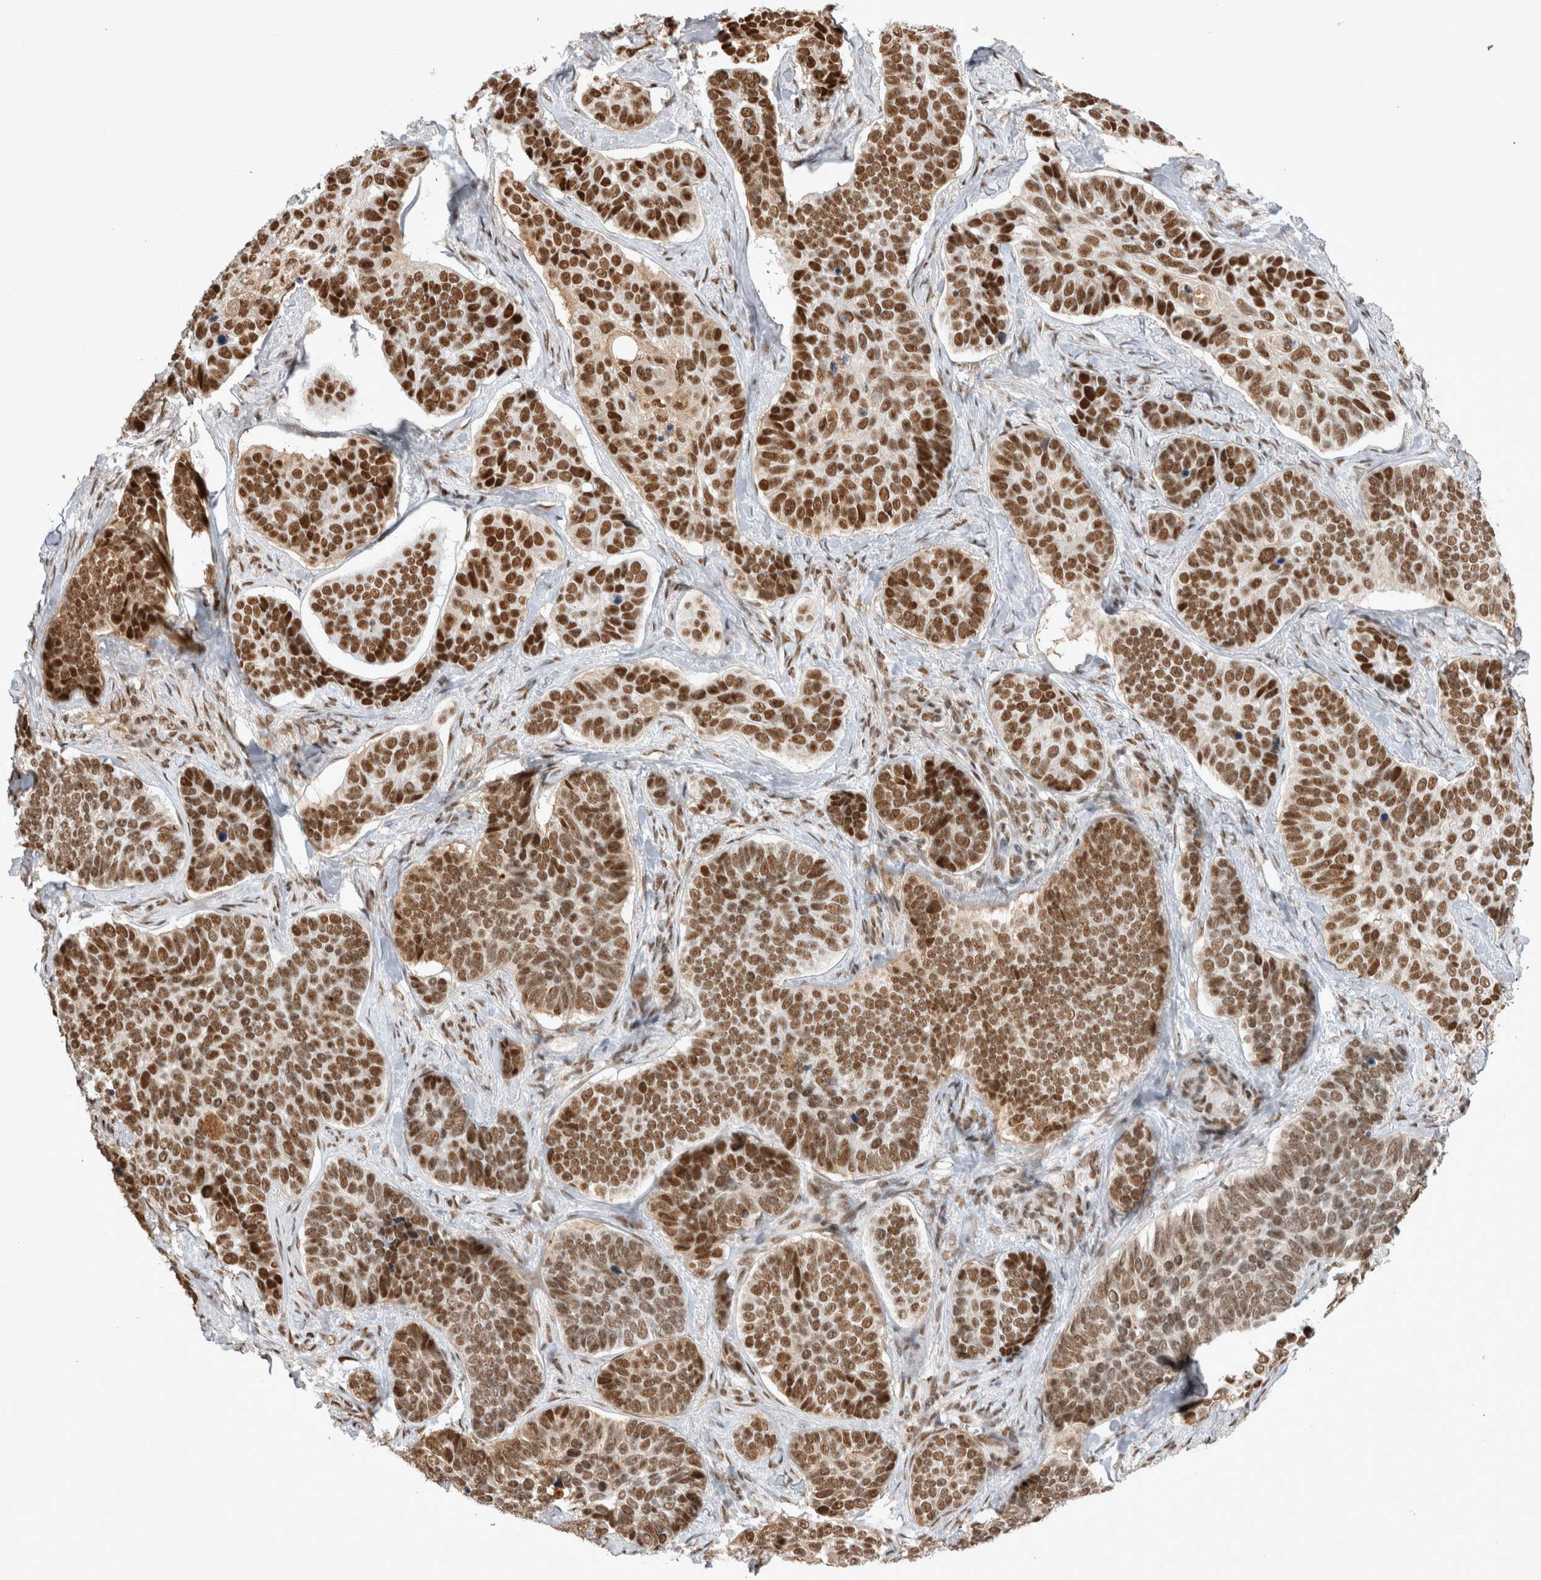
{"staining": {"intensity": "moderate", "quantity": ">75%", "location": "nuclear"}, "tissue": "skin cancer", "cell_type": "Tumor cells", "image_type": "cancer", "snomed": [{"axis": "morphology", "description": "Basal cell carcinoma"}, {"axis": "topography", "description": "Skin"}], "caption": "Immunohistochemistry of human skin cancer exhibits medium levels of moderate nuclear positivity in about >75% of tumor cells.", "gene": "EYA2", "patient": {"sex": "male", "age": 62}}